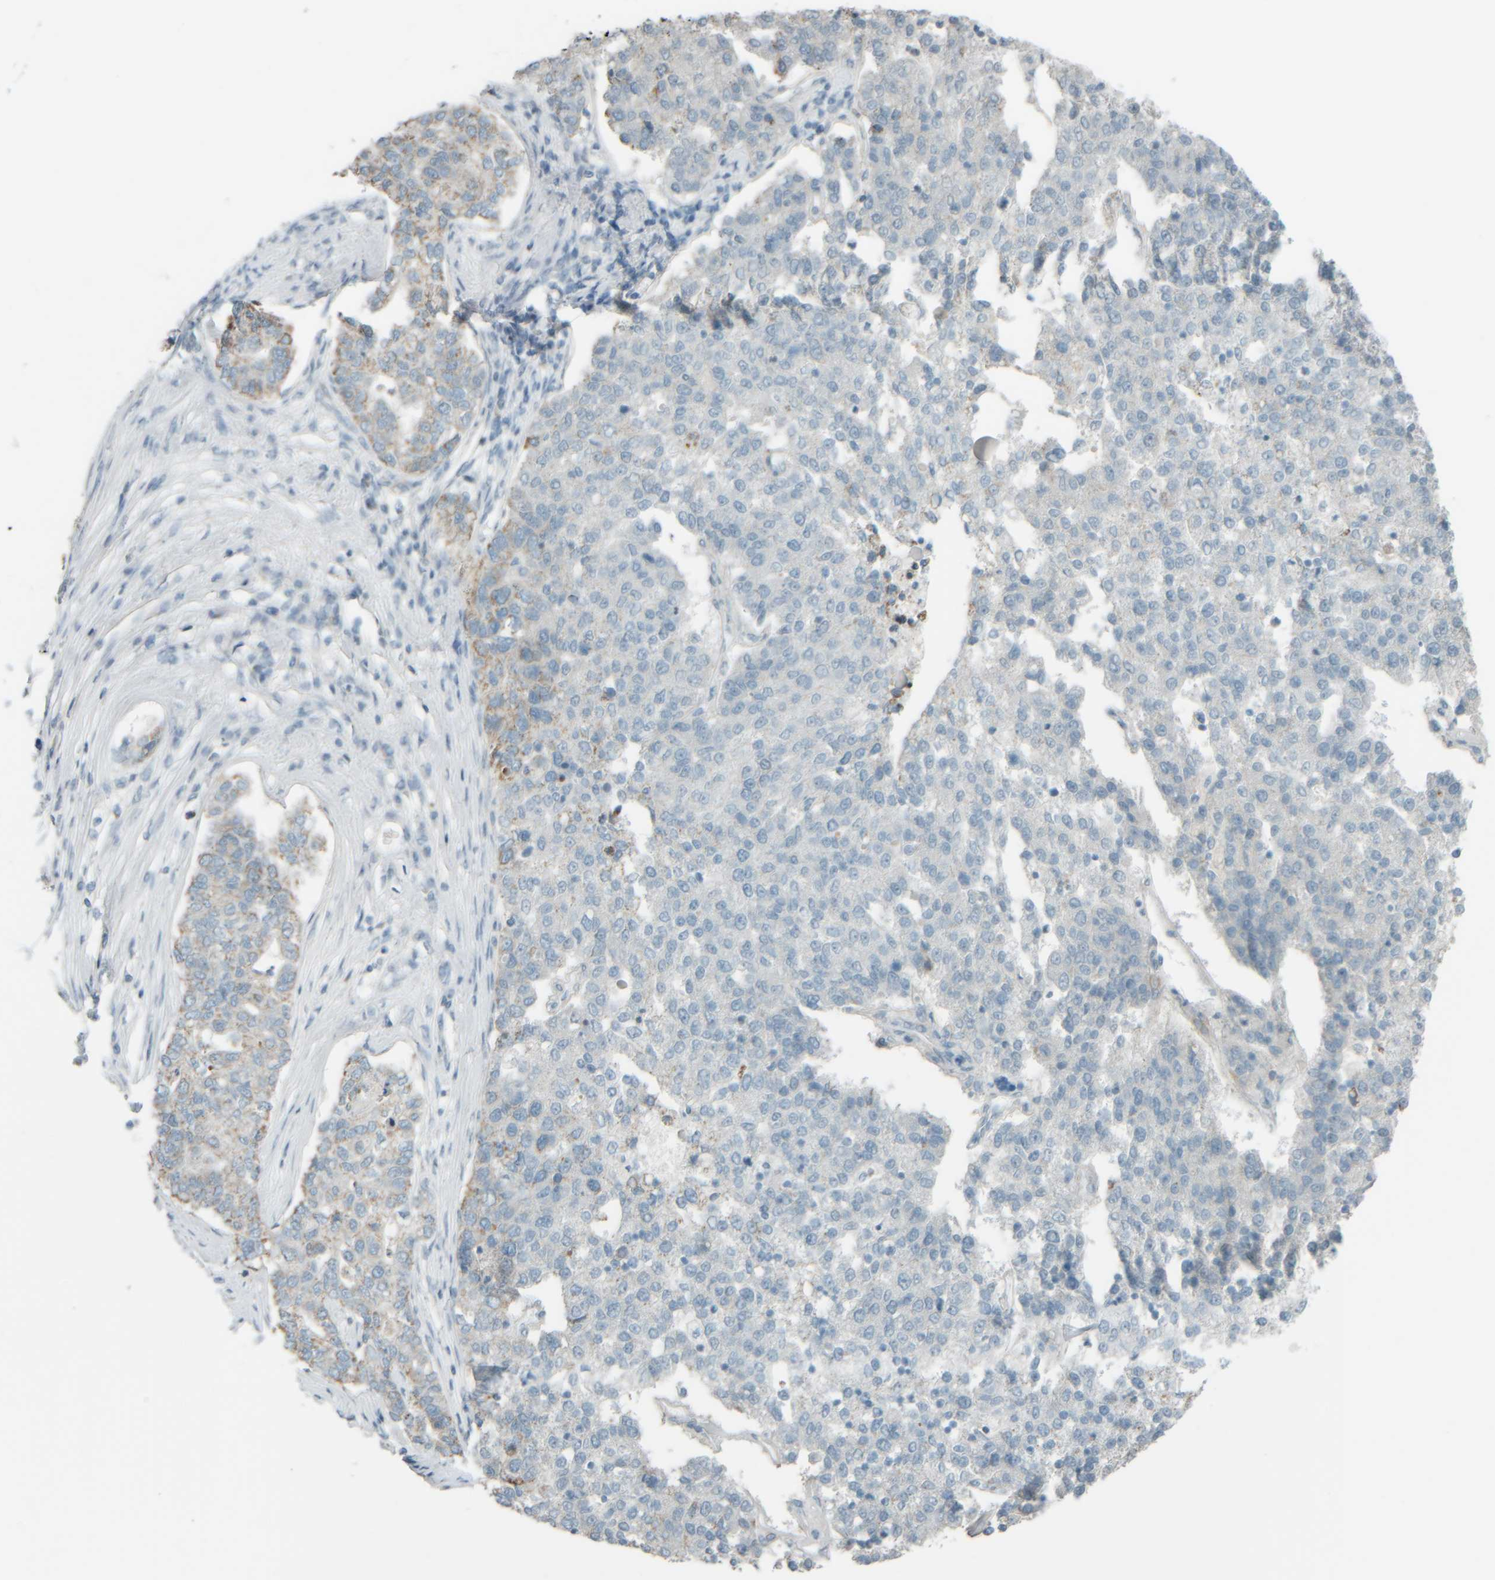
{"staining": {"intensity": "negative", "quantity": "none", "location": "none"}, "tissue": "pancreatic cancer", "cell_type": "Tumor cells", "image_type": "cancer", "snomed": [{"axis": "morphology", "description": "Adenocarcinoma, NOS"}, {"axis": "topography", "description": "Pancreas"}], "caption": "Pancreatic adenocarcinoma was stained to show a protein in brown. There is no significant staining in tumor cells.", "gene": "PTGES3L-AARSD1", "patient": {"sex": "female", "age": 61}}